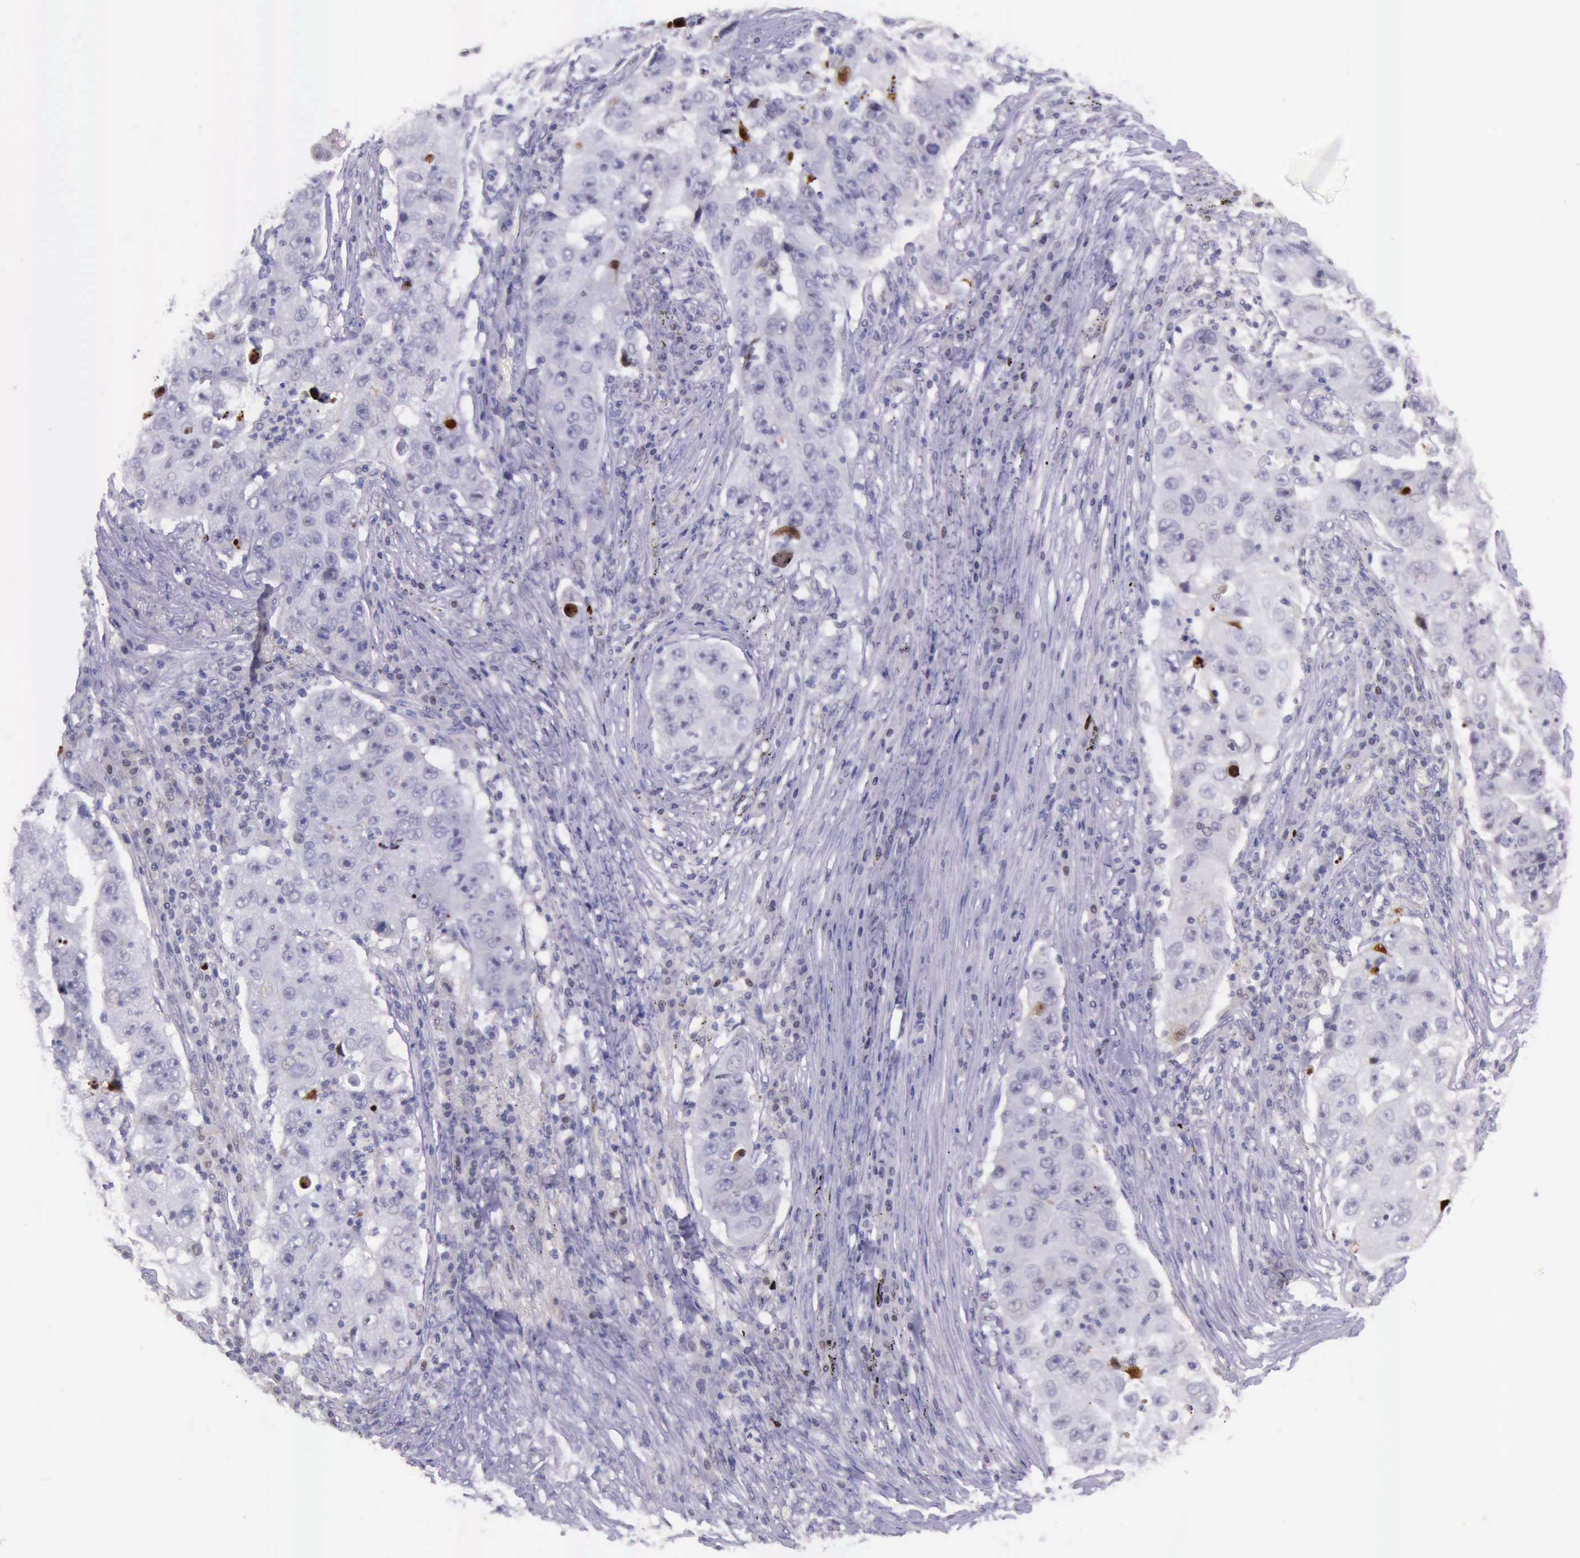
{"staining": {"intensity": "strong", "quantity": "<25%", "location": "nuclear"}, "tissue": "lung cancer", "cell_type": "Tumor cells", "image_type": "cancer", "snomed": [{"axis": "morphology", "description": "Squamous cell carcinoma, NOS"}, {"axis": "topography", "description": "Lung"}], "caption": "IHC micrograph of neoplastic tissue: human lung squamous cell carcinoma stained using immunohistochemistry (IHC) shows medium levels of strong protein expression localized specifically in the nuclear of tumor cells, appearing as a nuclear brown color.", "gene": "PARP1", "patient": {"sex": "male", "age": 64}}